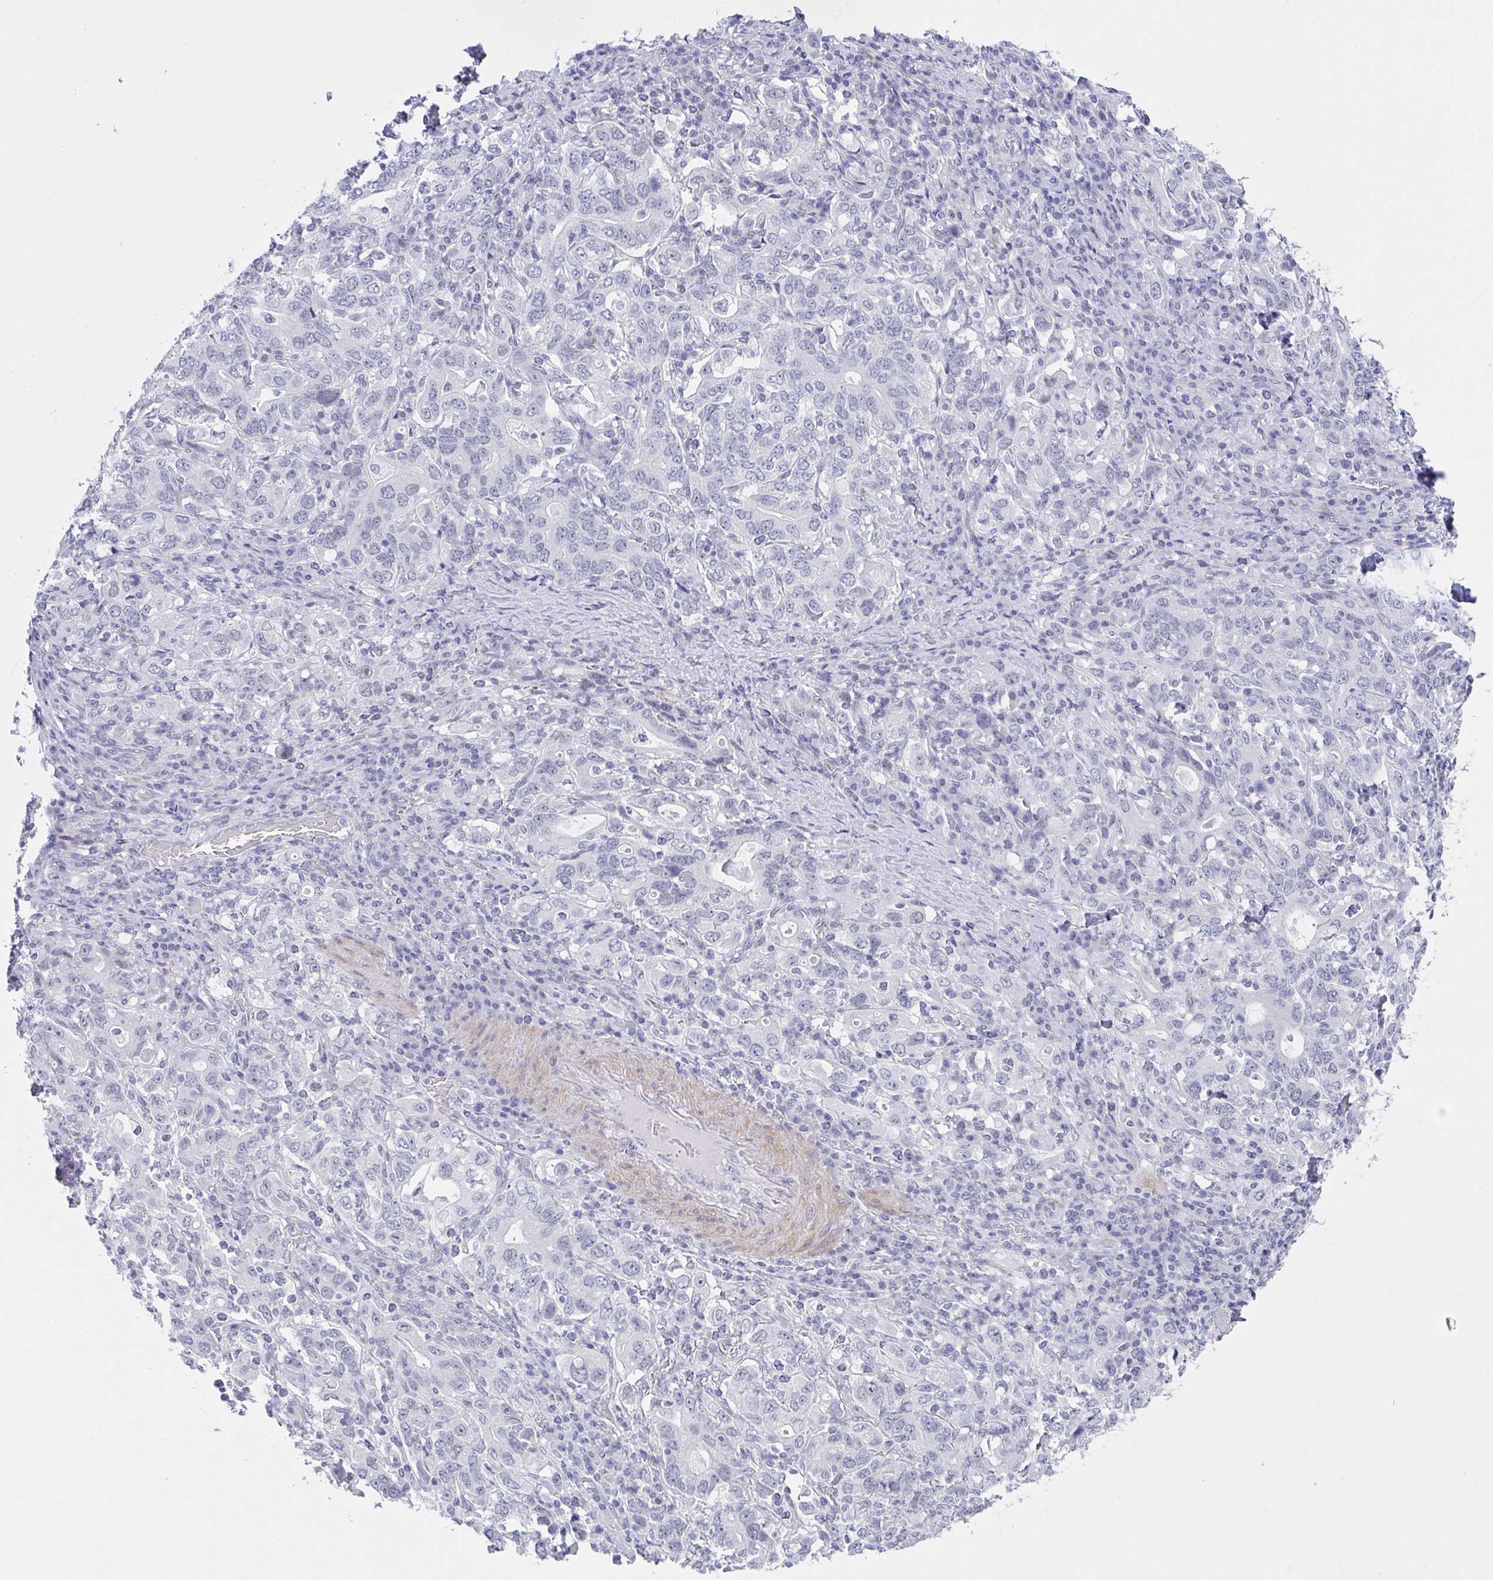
{"staining": {"intensity": "negative", "quantity": "none", "location": "none"}, "tissue": "stomach cancer", "cell_type": "Tumor cells", "image_type": "cancer", "snomed": [{"axis": "morphology", "description": "Adenocarcinoma, NOS"}, {"axis": "topography", "description": "Stomach, upper"}, {"axis": "topography", "description": "Stomach"}], "caption": "High power microscopy micrograph of an IHC image of stomach adenocarcinoma, revealing no significant staining in tumor cells.", "gene": "FBXL22", "patient": {"sex": "male", "age": 62}}